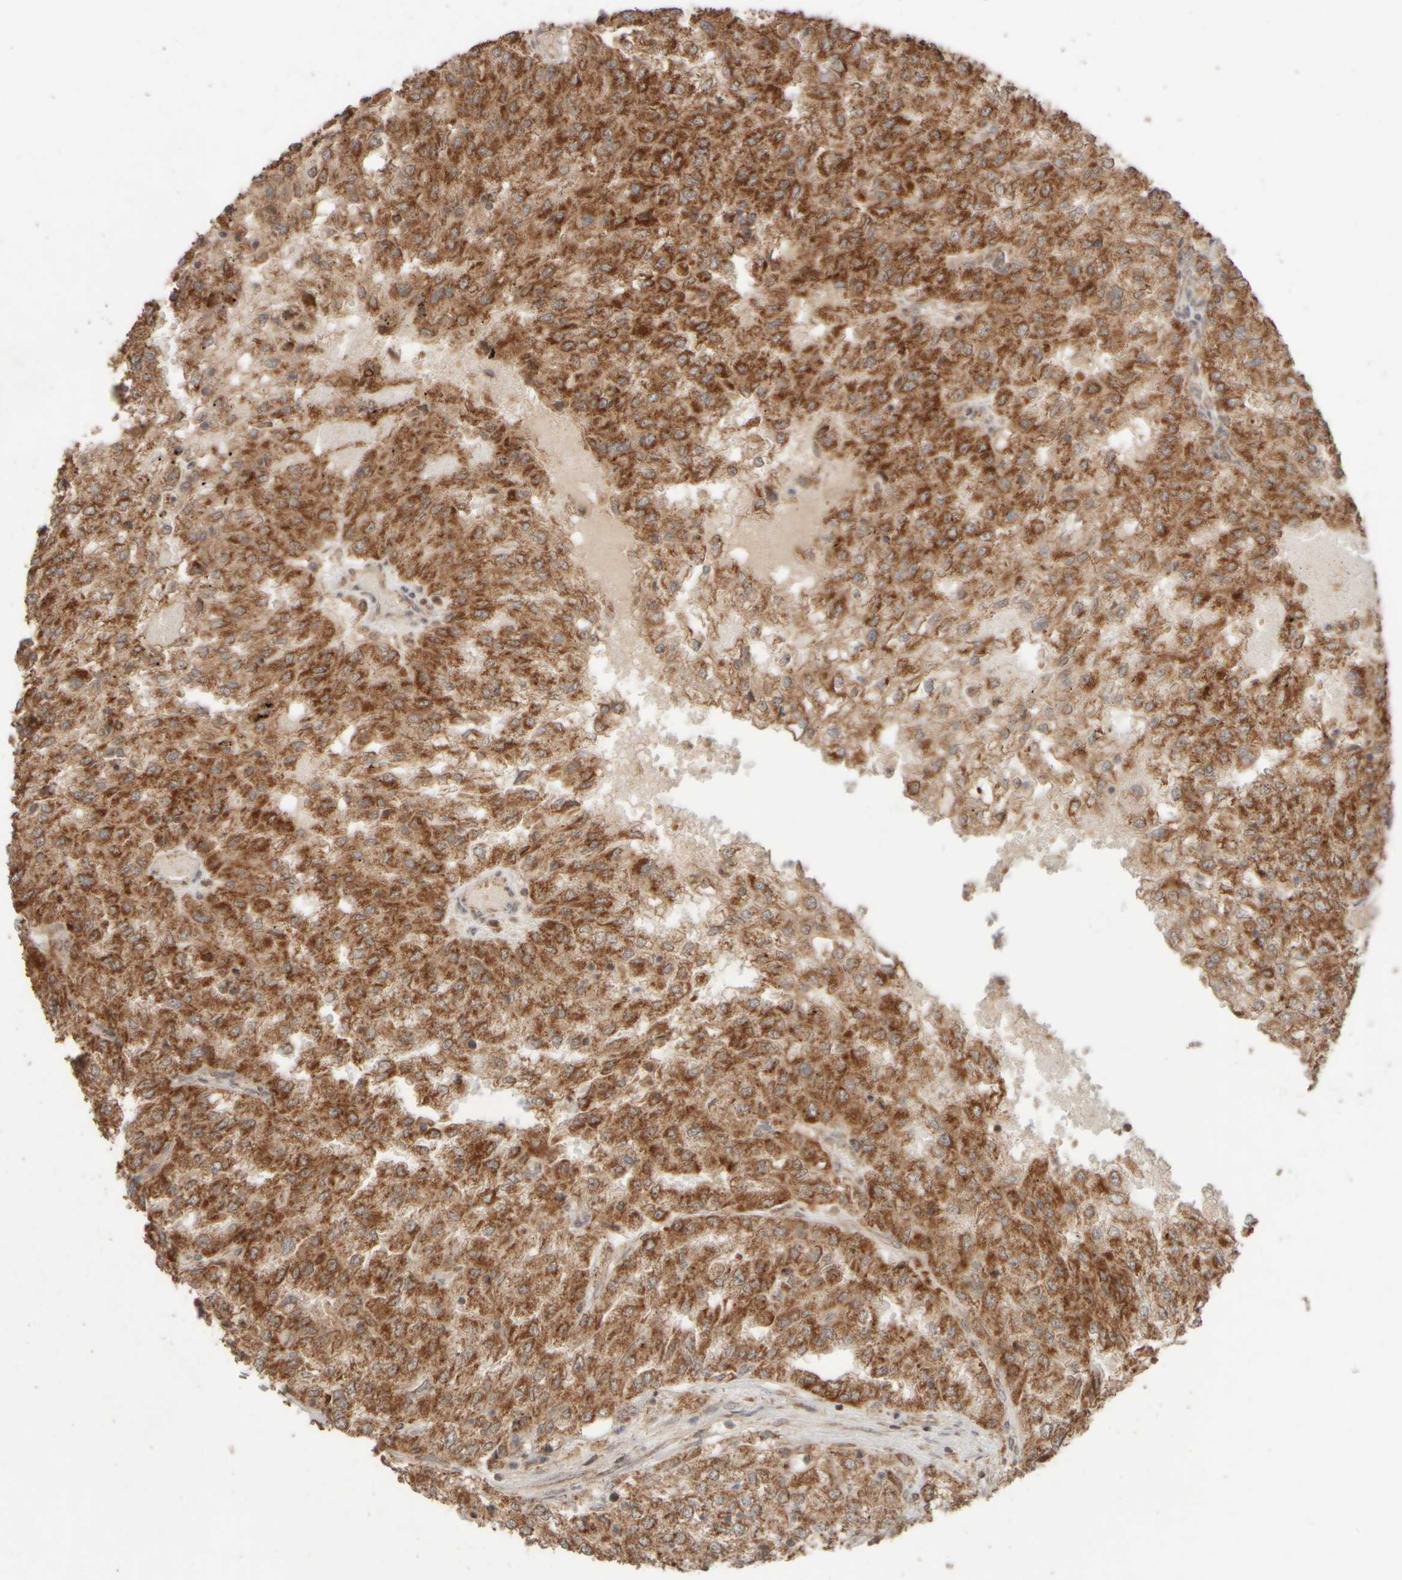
{"staining": {"intensity": "strong", "quantity": ">75%", "location": "cytoplasmic/membranous"}, "tissue": "renal cancer", "cell_type": "Tumor cells", "image_type": "cancer", "snomed": [{"axis": "morphology", "description": "Adenocarcinoma, NOS"}, {"axis": "topography", "description": "Kidney"}], "caption": "IHC of renal cancer exhibits high levels of strong cytoplasmic/membranous positivity in about >75% of tumor cells. The staining is performed using DAB (3,3'-diaminobenzidine) brown chromogen to label protein expression. The nuclei are counter-stained blue using hematoxylin.", "gene": "EIF2B3", "patient": {"sex": "female", "age": 54}}